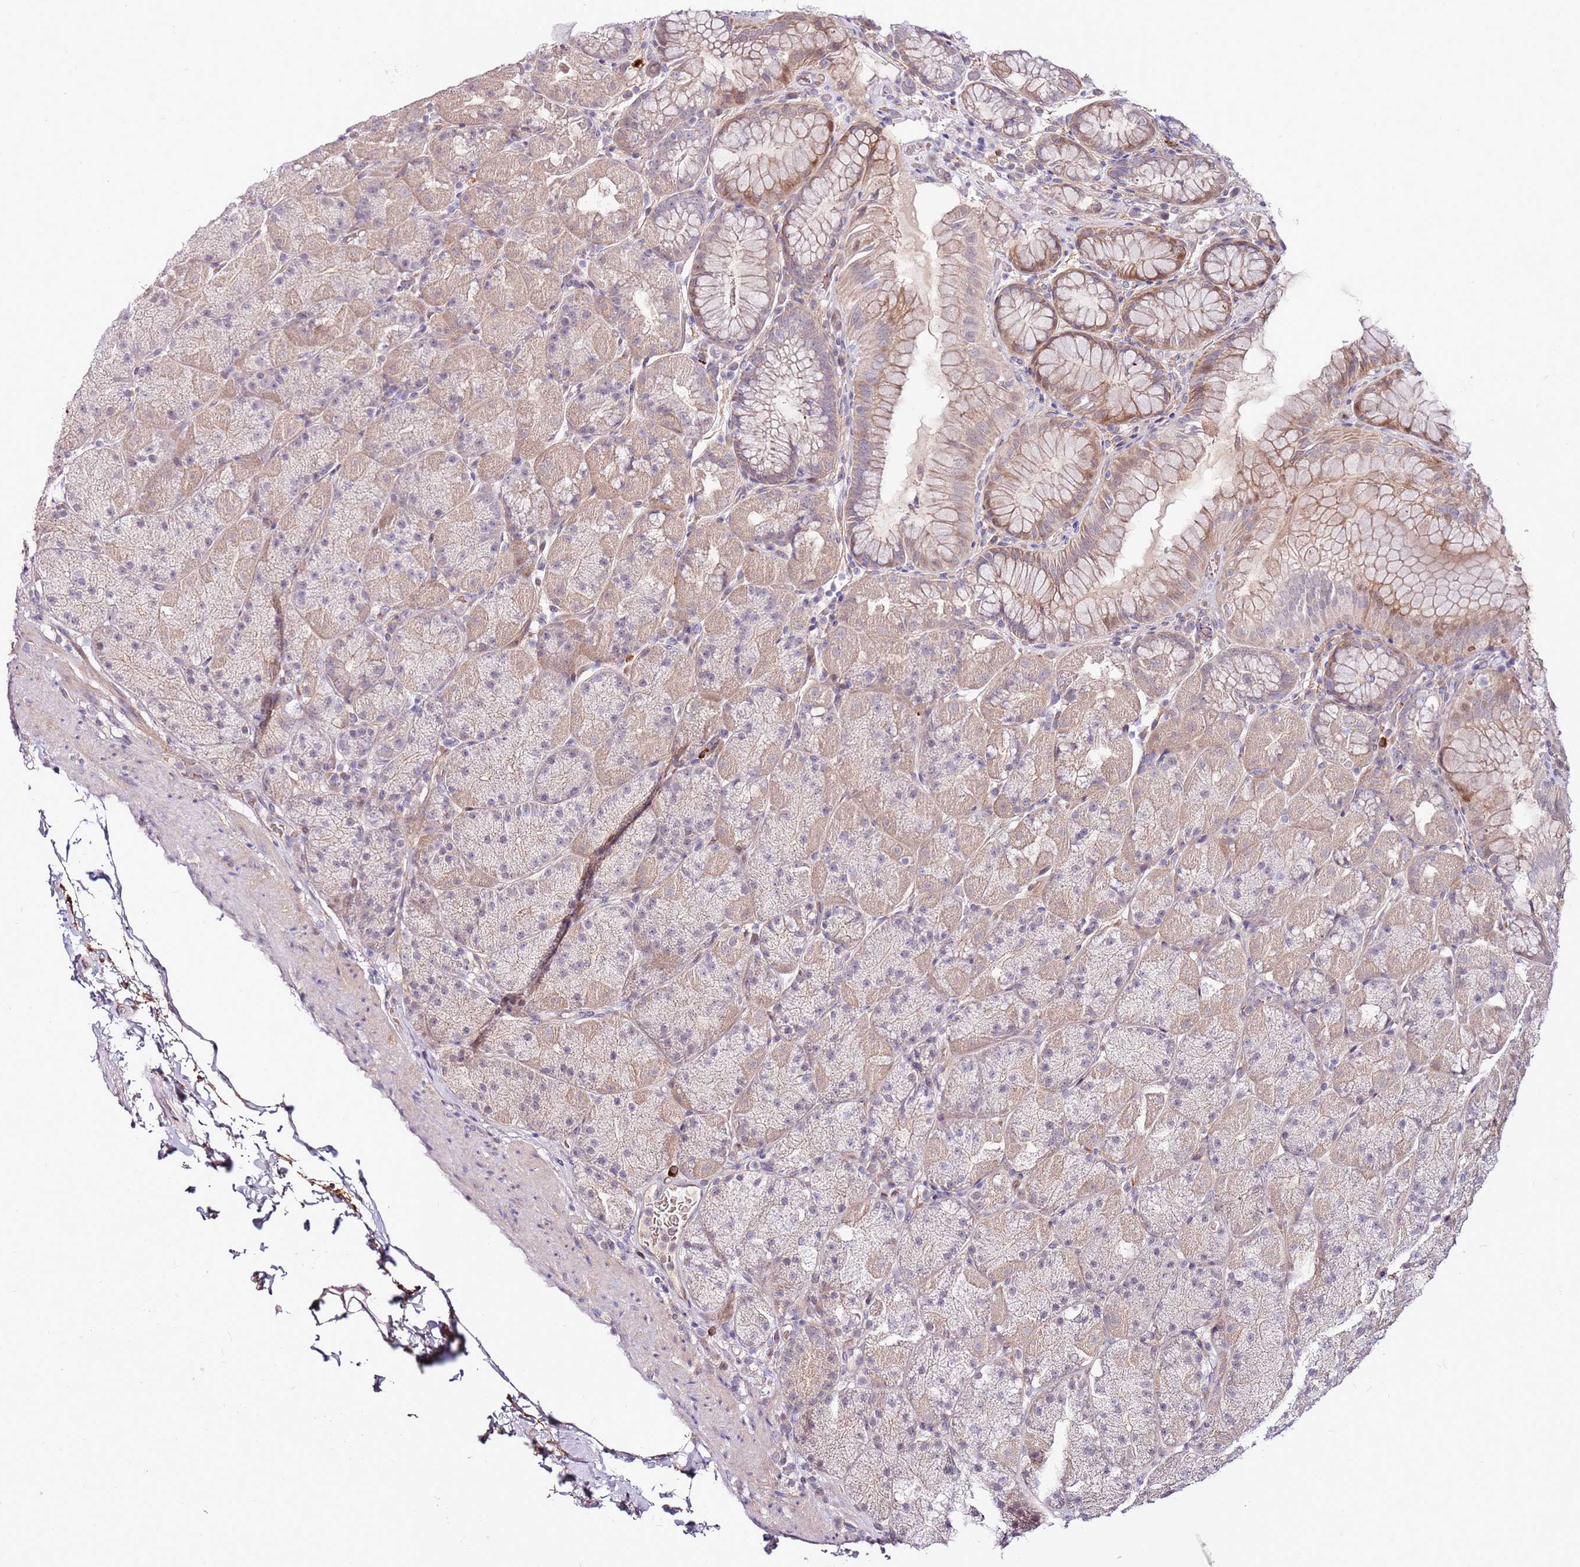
{"staining": {"intensity": "moderate", "quantity": "<25%", "location": "cytoplasmic/membranous"}, "tissue": "stomach", "cell_type": "Glandular cells", "image_type": "normal", "snomed": [{"axis": "morphology", "description": "Normal tissue, NOS"}, {"axis": "topography", "description": "Stomach, upper"}, {"axis": "topography", "description": "Stomach, lower"}], "caption": "Immunohistochemistry micrograph of benign stomach stained for a protein (brown), which shows low levels of moderate cytoplasmic/membranous expression in about <25% of glandular cells.", "gene": "MTG2", "patient": {"sex": "male", "age": 67}}